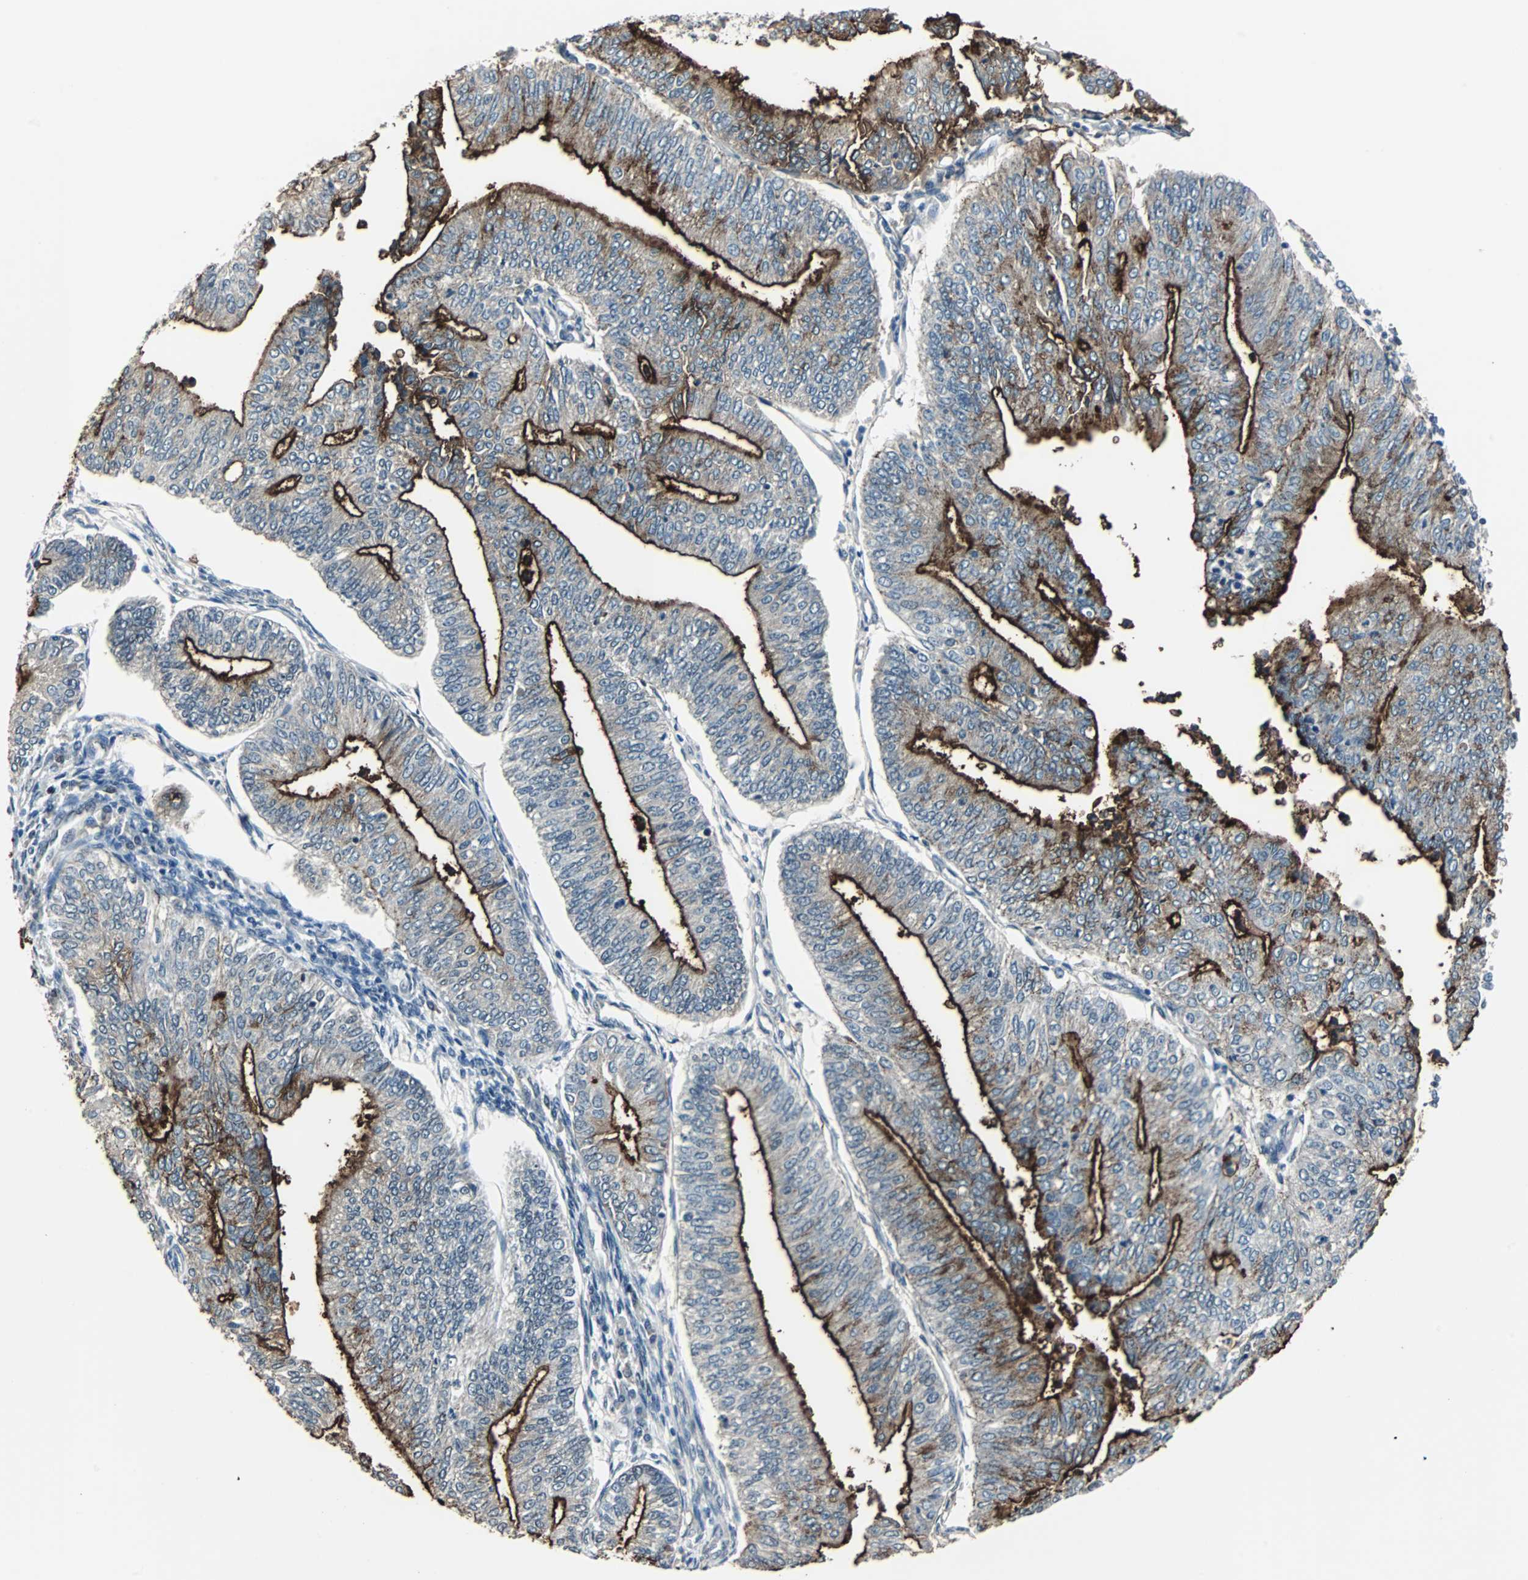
{"staining": {"intensity": "strong", "quantity": ">75%", "location": "cytoplasmic/membranous"}, "tissue": "endometrial cancer", "cell_type": "Tumor cells", "image_type": "cancer", "snomed": [{"axis": "morphology", "description": "Adenocarcinoma, NOS"}, {"axis": "topography", "description": "Endometrium"}], "caption": "Adenocarcinoma (endometrial) tissue demonstrates strong cytoplasmic/membranous expression in about >75% of tumor cells", "gene": "MKX", "patient": {"sex": "female", "age": 59}}